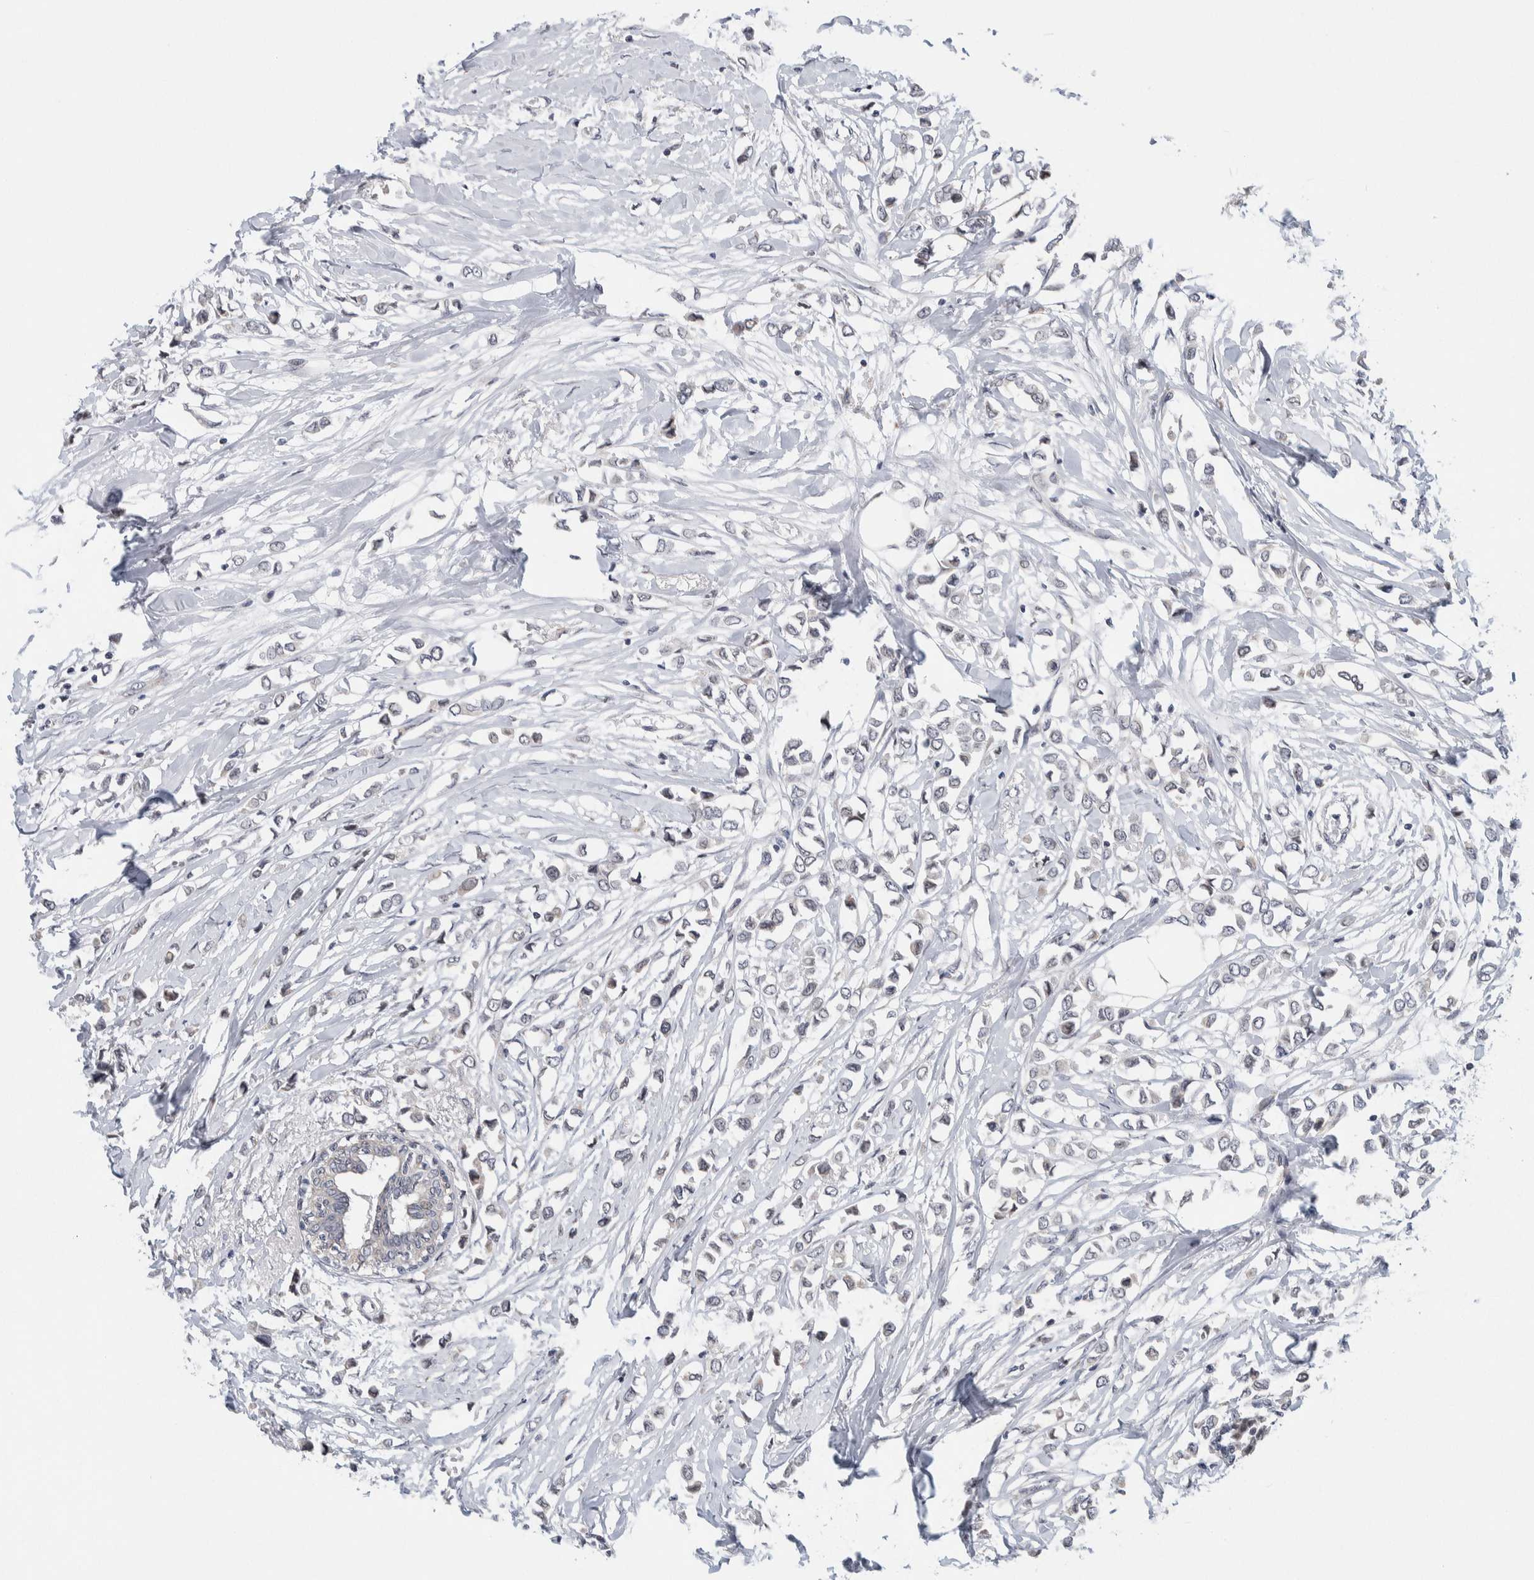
{"staining": {"intensity": "negative", "quantity": "none", "location": "none"}, "tissue": "breast cancer", "cell_type": "Tumor cells", "image_type": "cancer", "snomed": [{"axis": "morphology", "description": "Lobular carcinoma"}, {"axis": "topography", "description": "Breast"}], "caption": "Tumor cells are negative for brown protein staining in breast cancer. (Brightfield microscopy of DAB immunohistochemistry at high magnification).", "gene": "NEUROD1", "patient": {"sex": "female", "age": 51}}